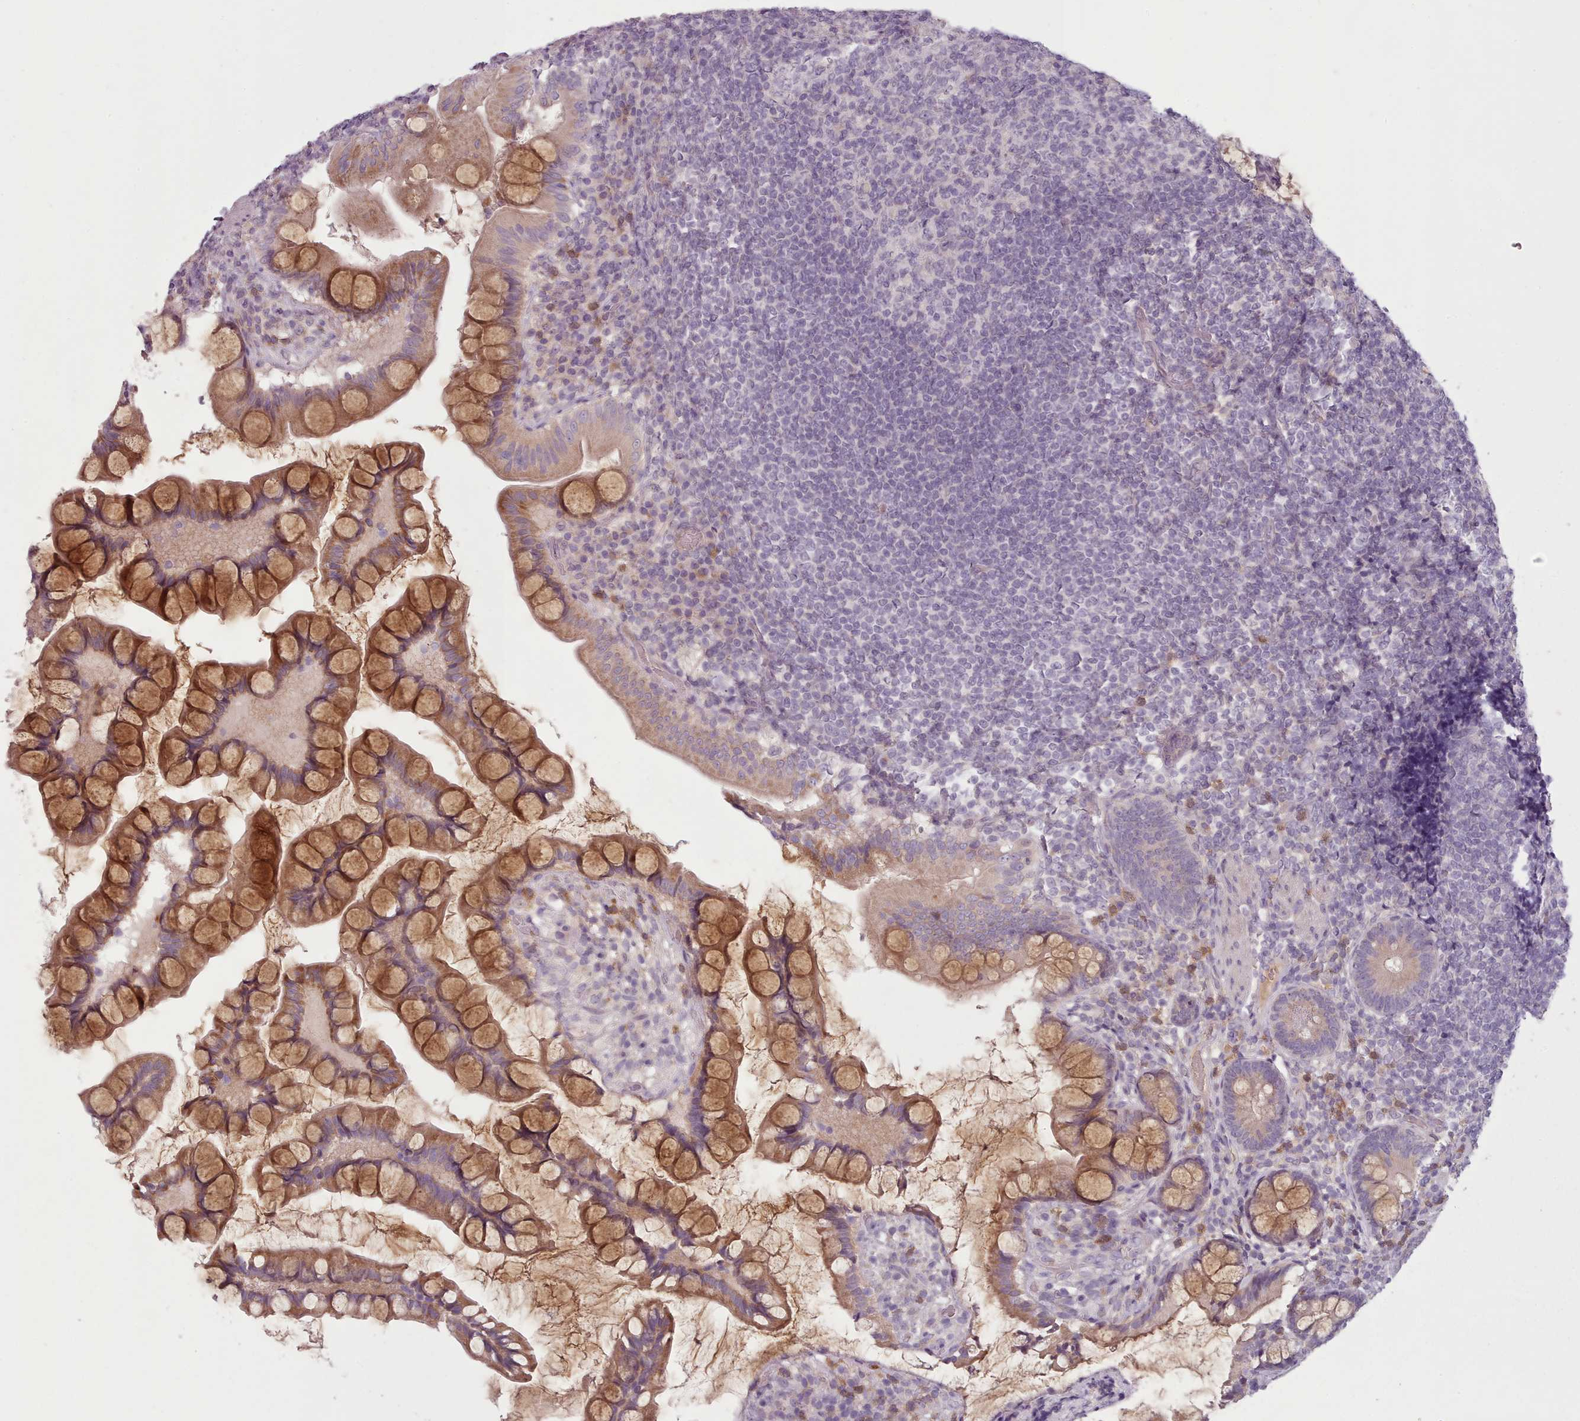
{"staining": {"intensity": "moderate", "quantity": ">75%", "location": "cytoplasmic/membranous"}, "tissue": "small intestine", "cell_type": "Glandular cells", "image_type": "normal", "snomed": [{"axis": "morphology", "description": "Normal tissue, NOS"}, {"axis": "topography", "description": "Small intestine"}], "caption": "A micrograph of human small intestine stained for a protein reveals moderate cytoplasmic/membranous brown staining in glandular cells.", "gene": "LAPTM5", "patient": {"sex": "male", "age": 70}}